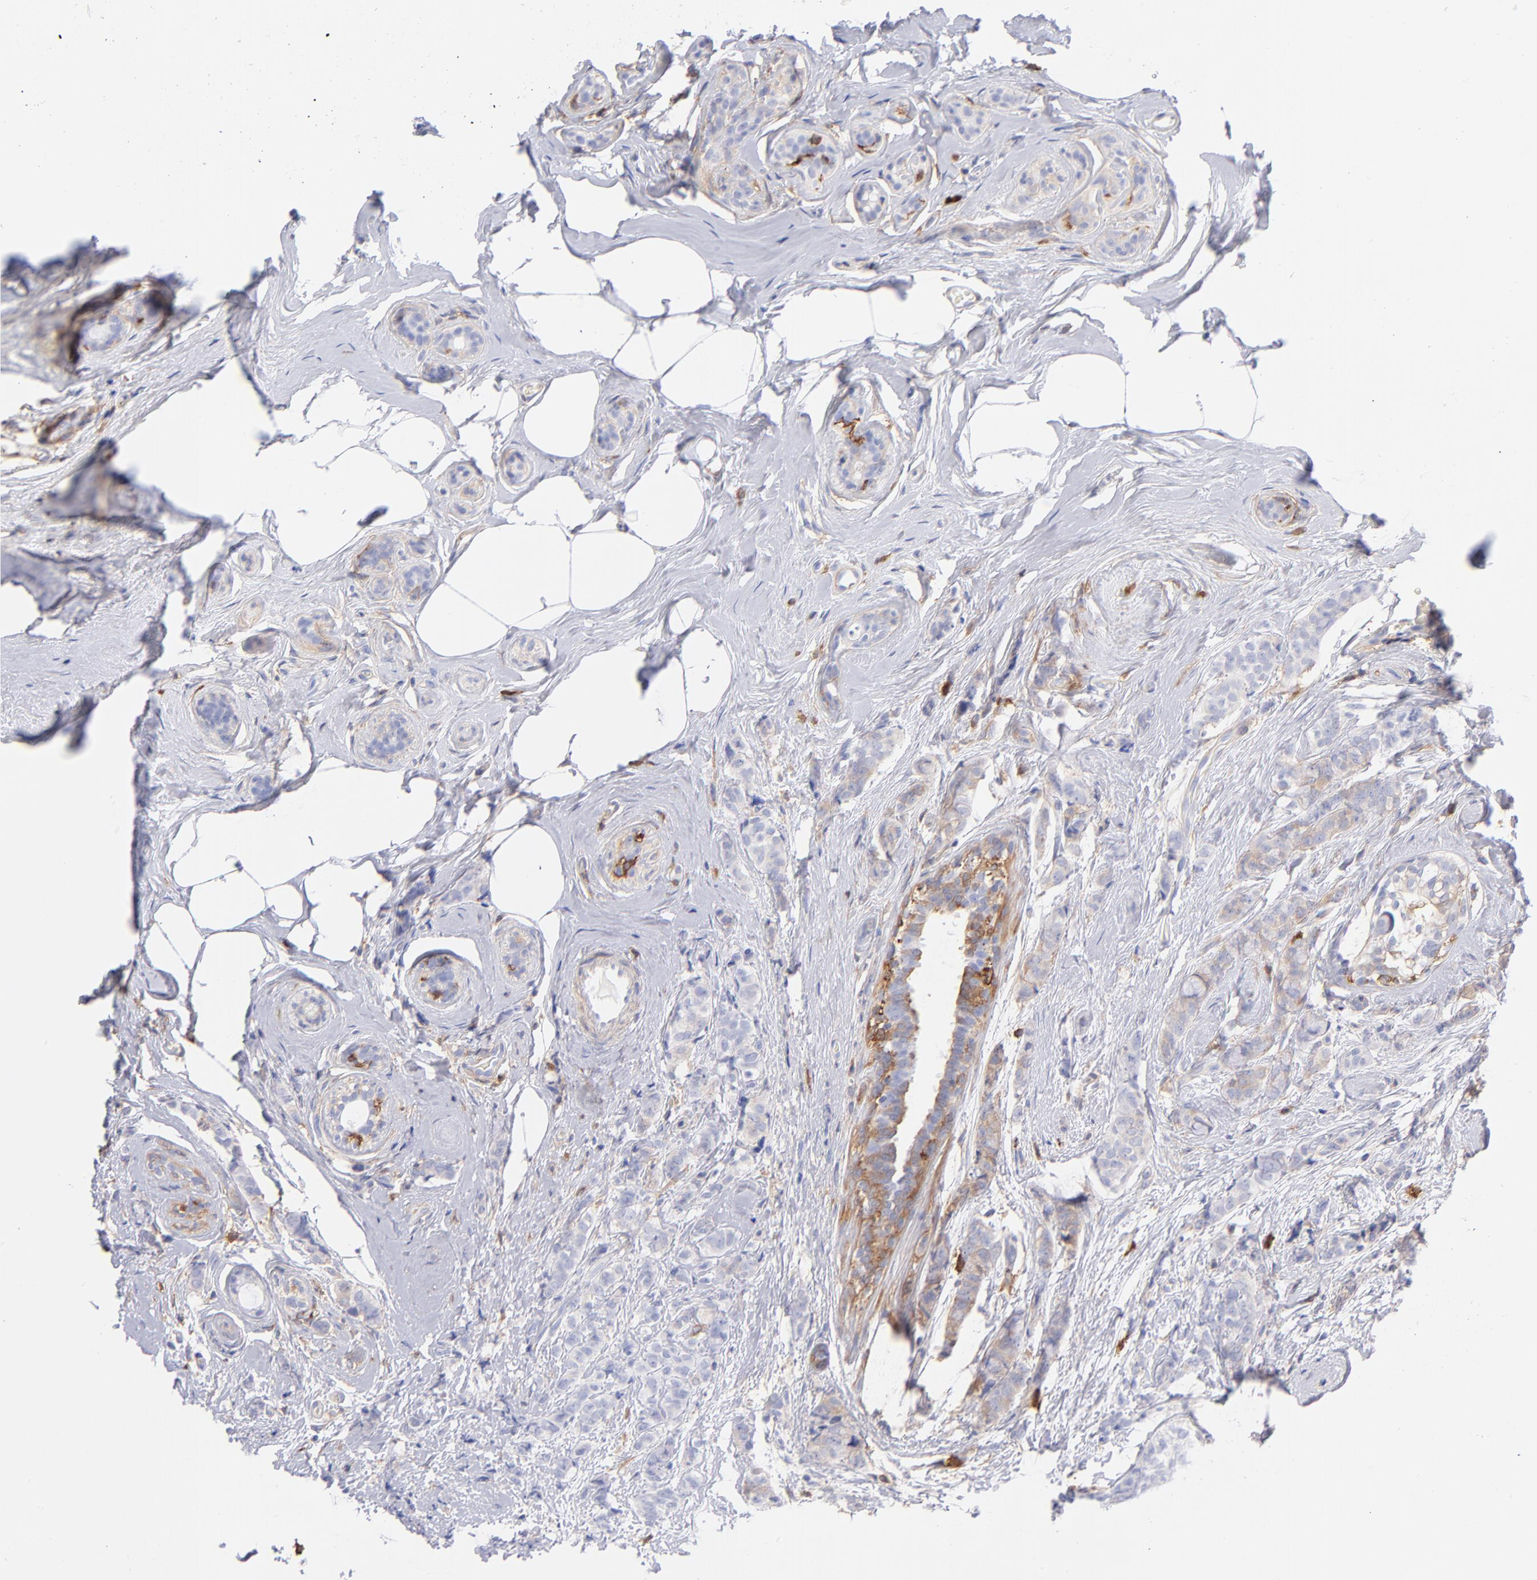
{"staining": {"intensity": "negative", "quantity": "none", "location": "none"}, "tissue": "breast cancer", "cell_type": "Tumor cells", "image_type": "cancer", "snomed": [{"axis": "morphology", "description": "Lobular carcinoma"}, {"axis": "topography", "description": "Breast"}], "caption": "Immunohistochemical staining of human breast cancer shows no significant expression in tumor cells. (Brightfield microscopy of DAB immunohistochemistry (IHC) at high magnification).", "gene": "PRKCA", "patient": {"sex": "female", "age": 60}}